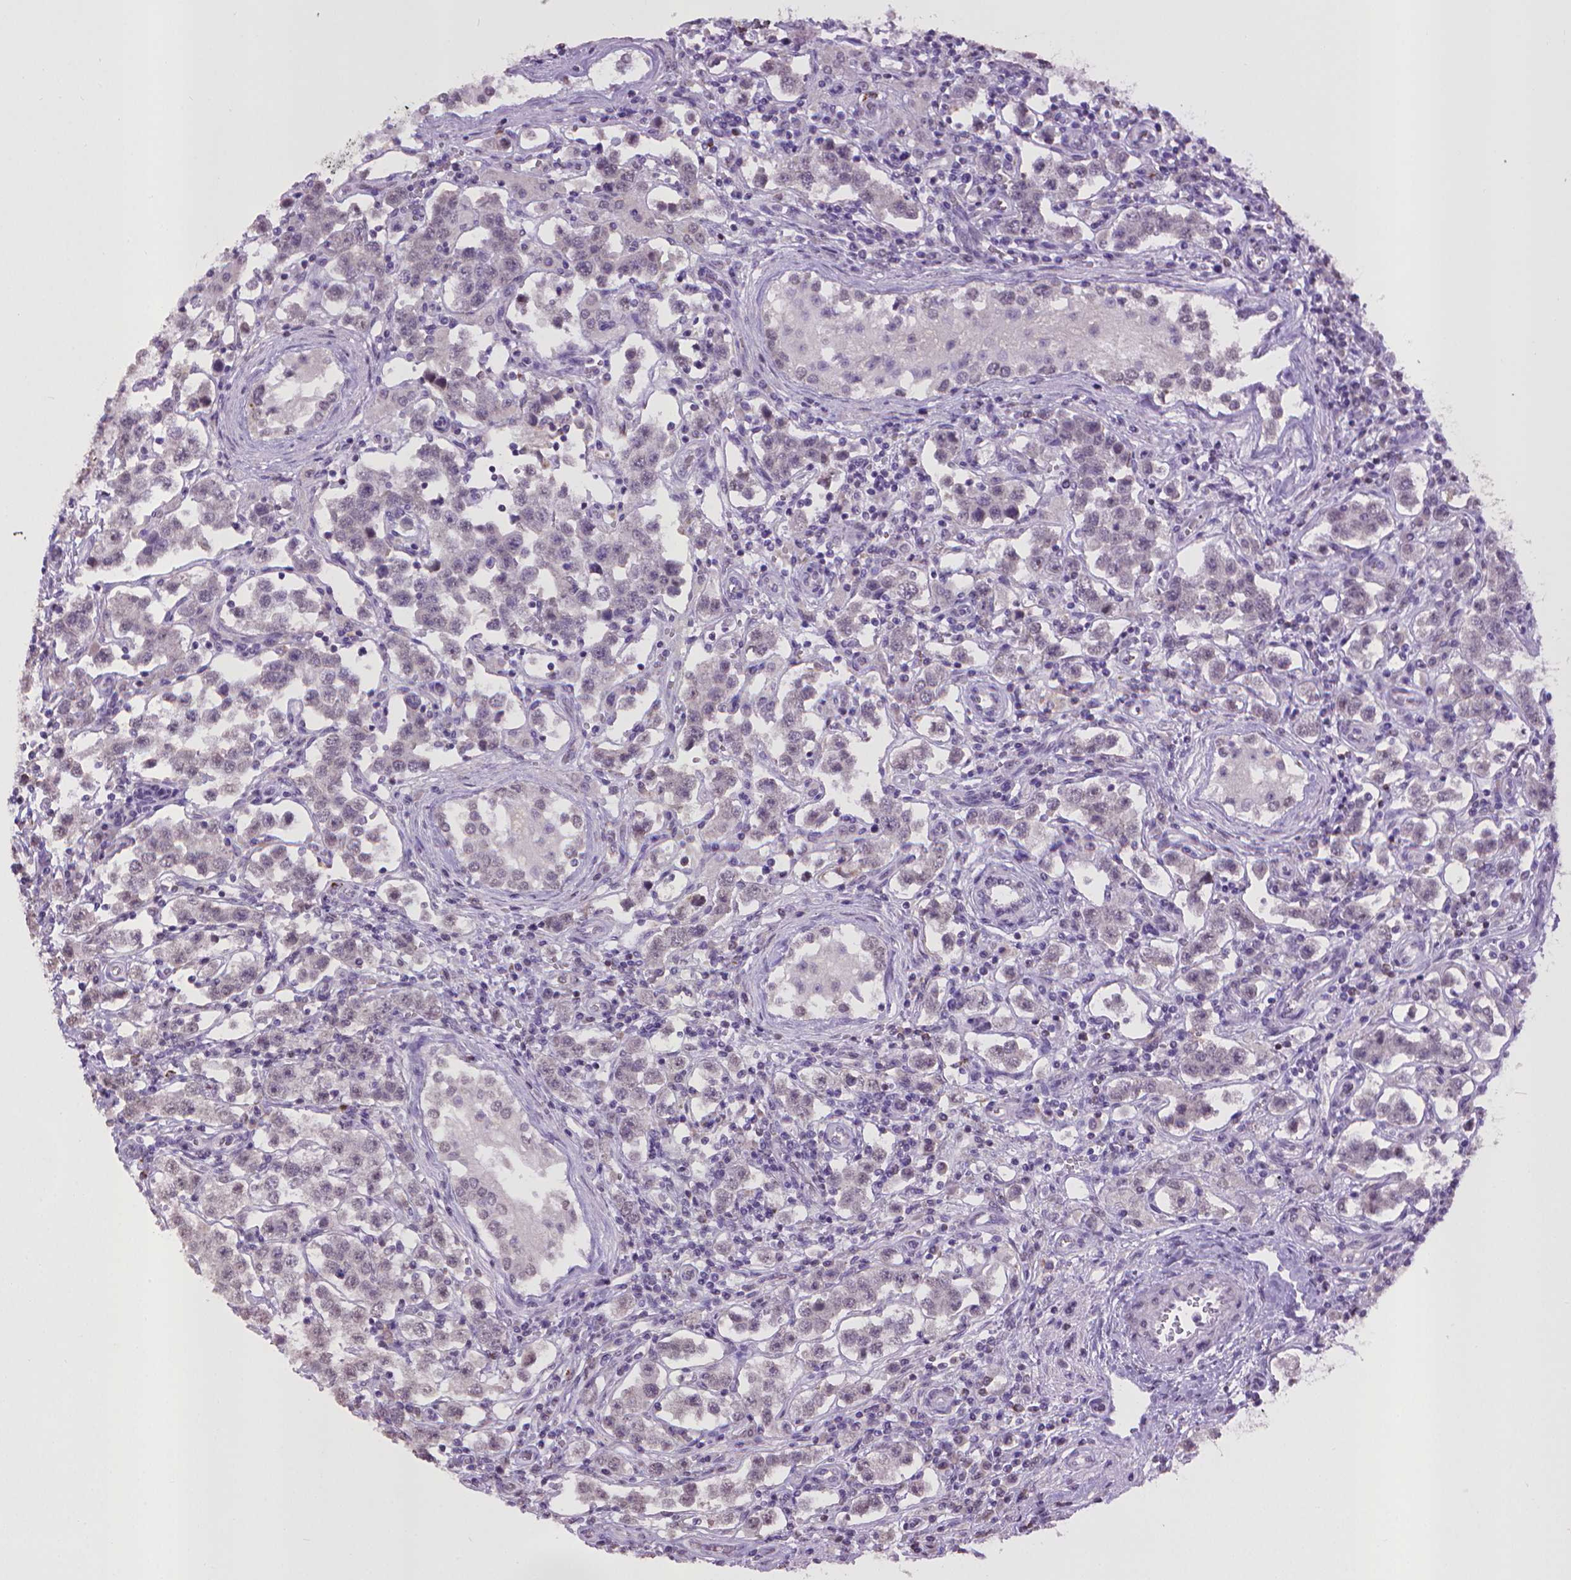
{"staining": {"intensity": "negative", "quantity": "none", "location": "none"}, "tissue": "testis cancer", "cell_type": "Tumor cells", "image_type": "cancer", "snomed": [{"axis": "morphology", "description": "Seminoma, NOS"}, {"axis": "topography", "description": "Testis"}], "caption": "Tumor cells show no significant staining in seminoma (testis).", "gene": "KMO", "patient": {"sex": "male", "age": 37}}